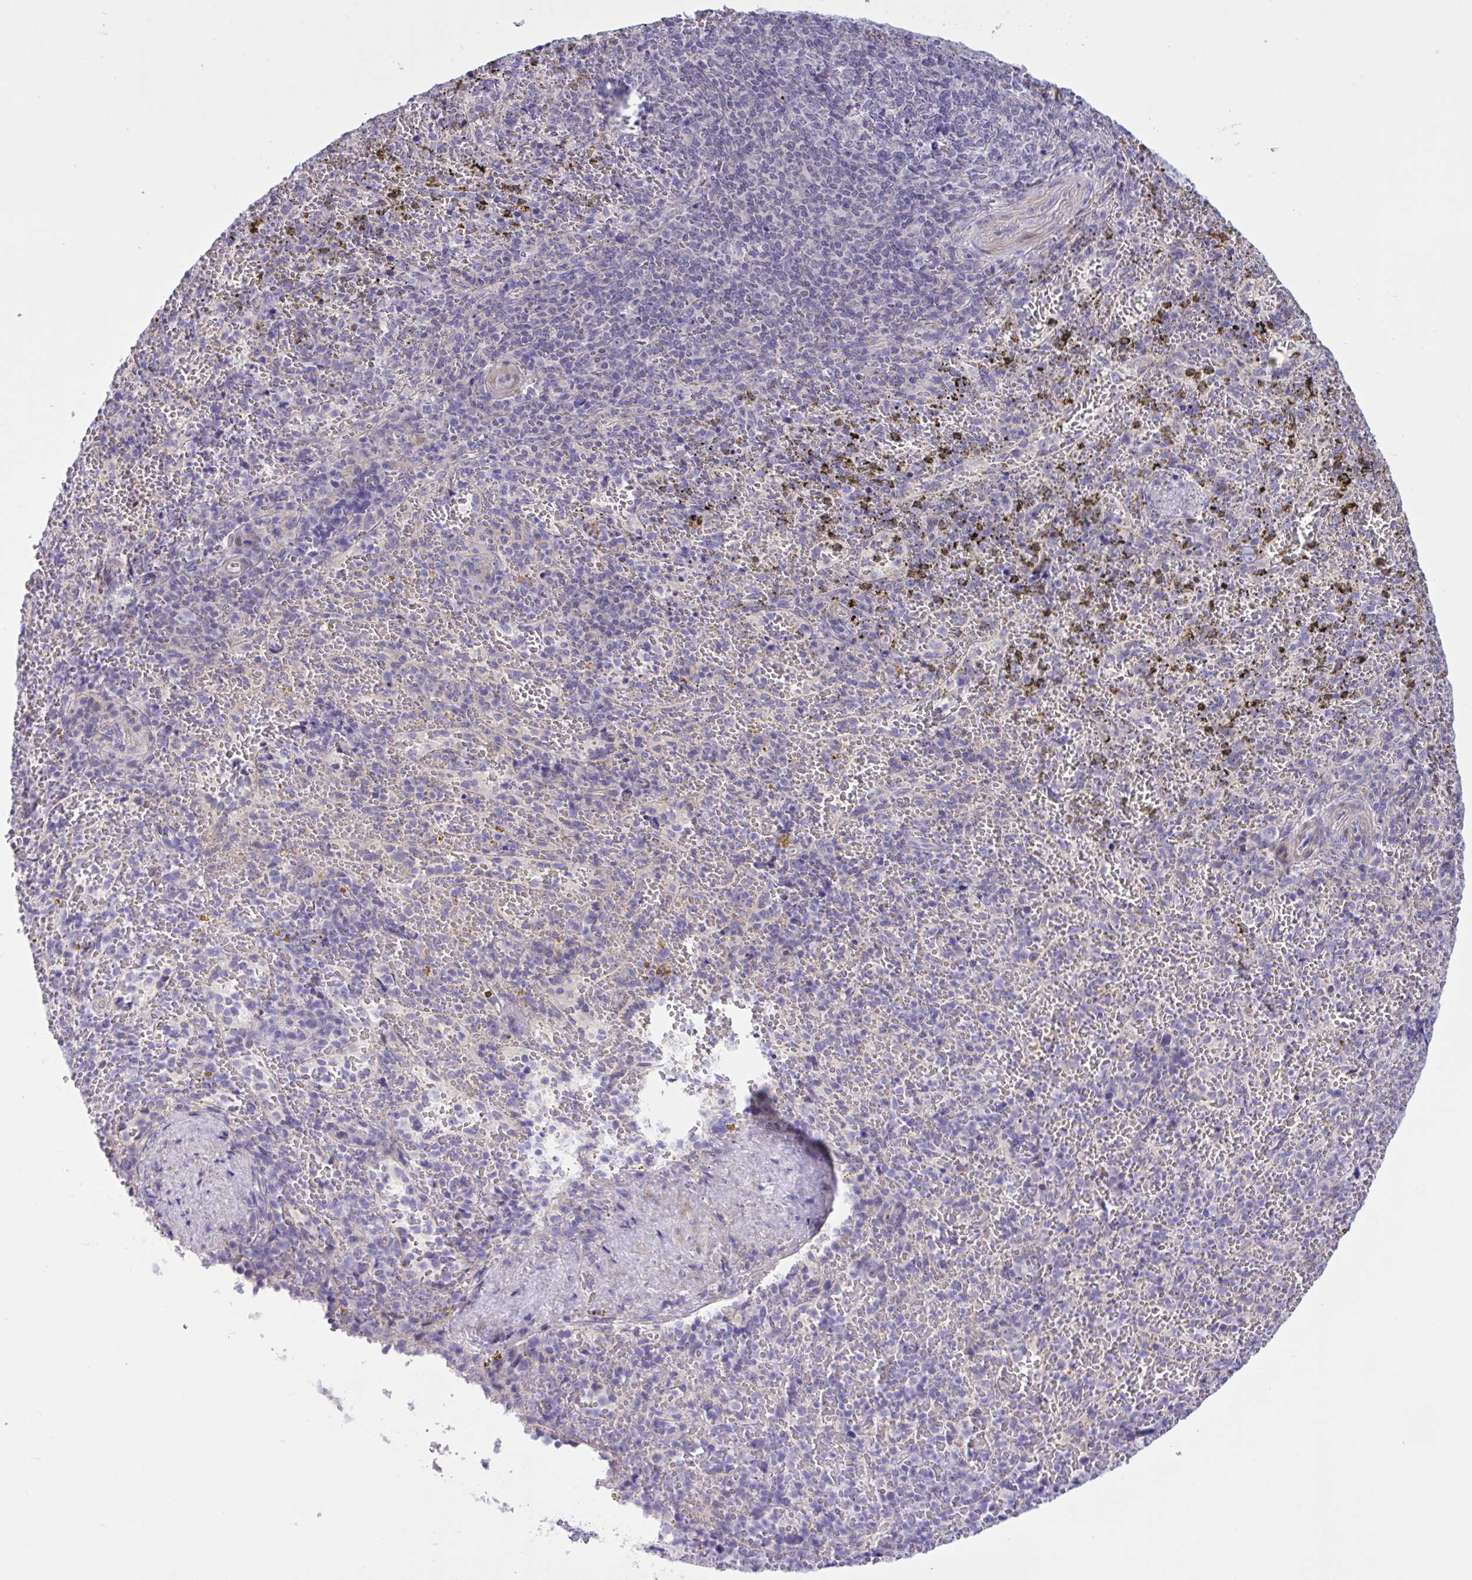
{"staining": {"intensity": "negative", "quantity": "none", "location": "none"}, "tissue": "spleen", "cell_type": "Cells in red pulp", "image_type": "normal", "snomed": [{"axis": "morphology", "description": "Normal tissue, NOS"}, {"axis": "topography", "description": "Spleen"}], "caption": "A high-resolution image shows IHC staining of unremarkable spleen, which demonstrates no significant expression in cells in red pulp. (DAB IHC with hematoxylin counter stain).", "gene": "WDR97", "patient": {"sex": "female", "age": 50}}